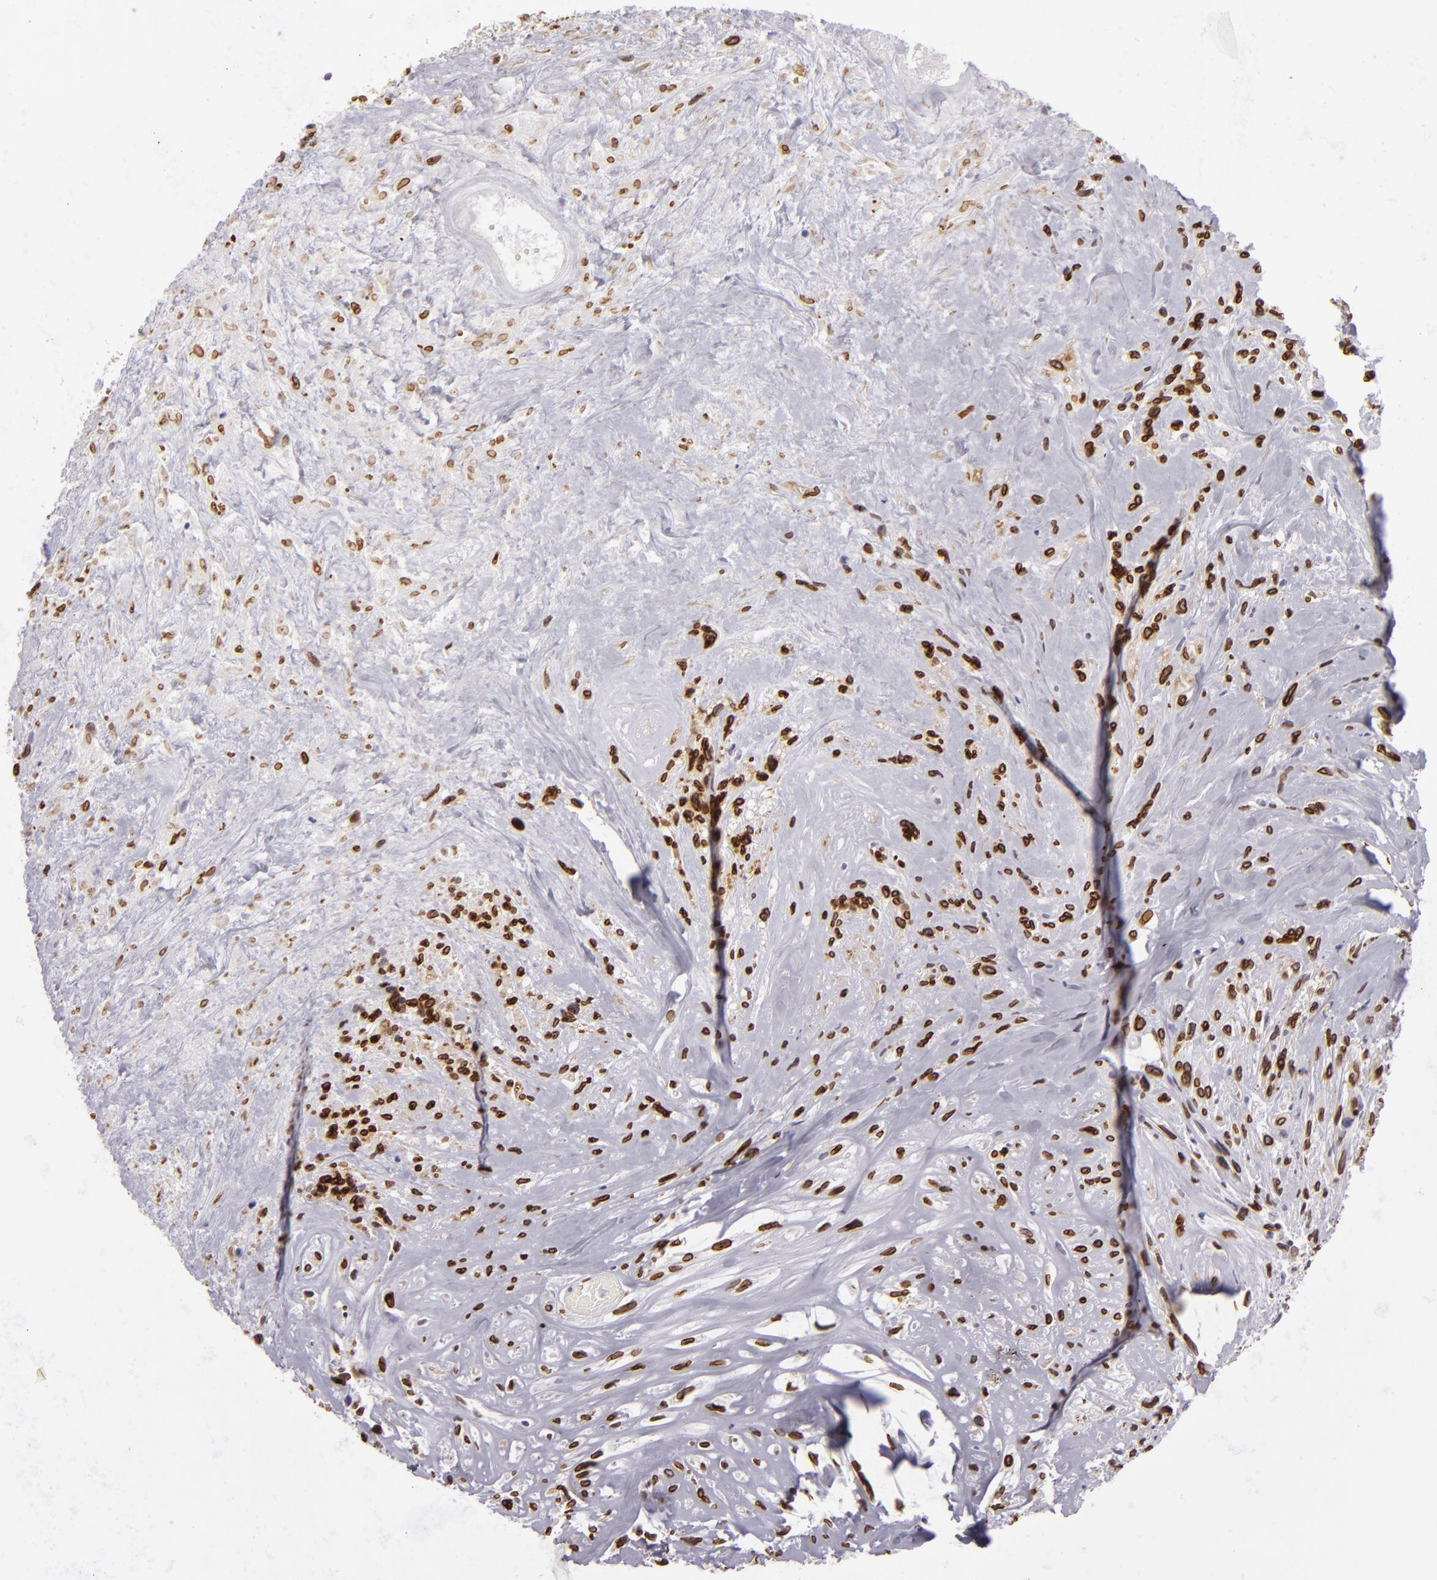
{"staining": {"intensity": "moderate", "quantity": "25%-75%", "location": "nuclear"}, "tissue": "glioma", "cell_type": "Tumor cells", "image_type": "cancer", "snomed": [{"axis": "morphology", "description": "Glioma, malignant, High grade"}, {"axis": "topography", "description": "Brain"}], "caption": "Protein analysis of glioma tissue demonstrates moderate nuclear expression in about 25%-75% of tumor cells.", "gene": "EMD", "patient": {"sex": "male", "age": 48}}